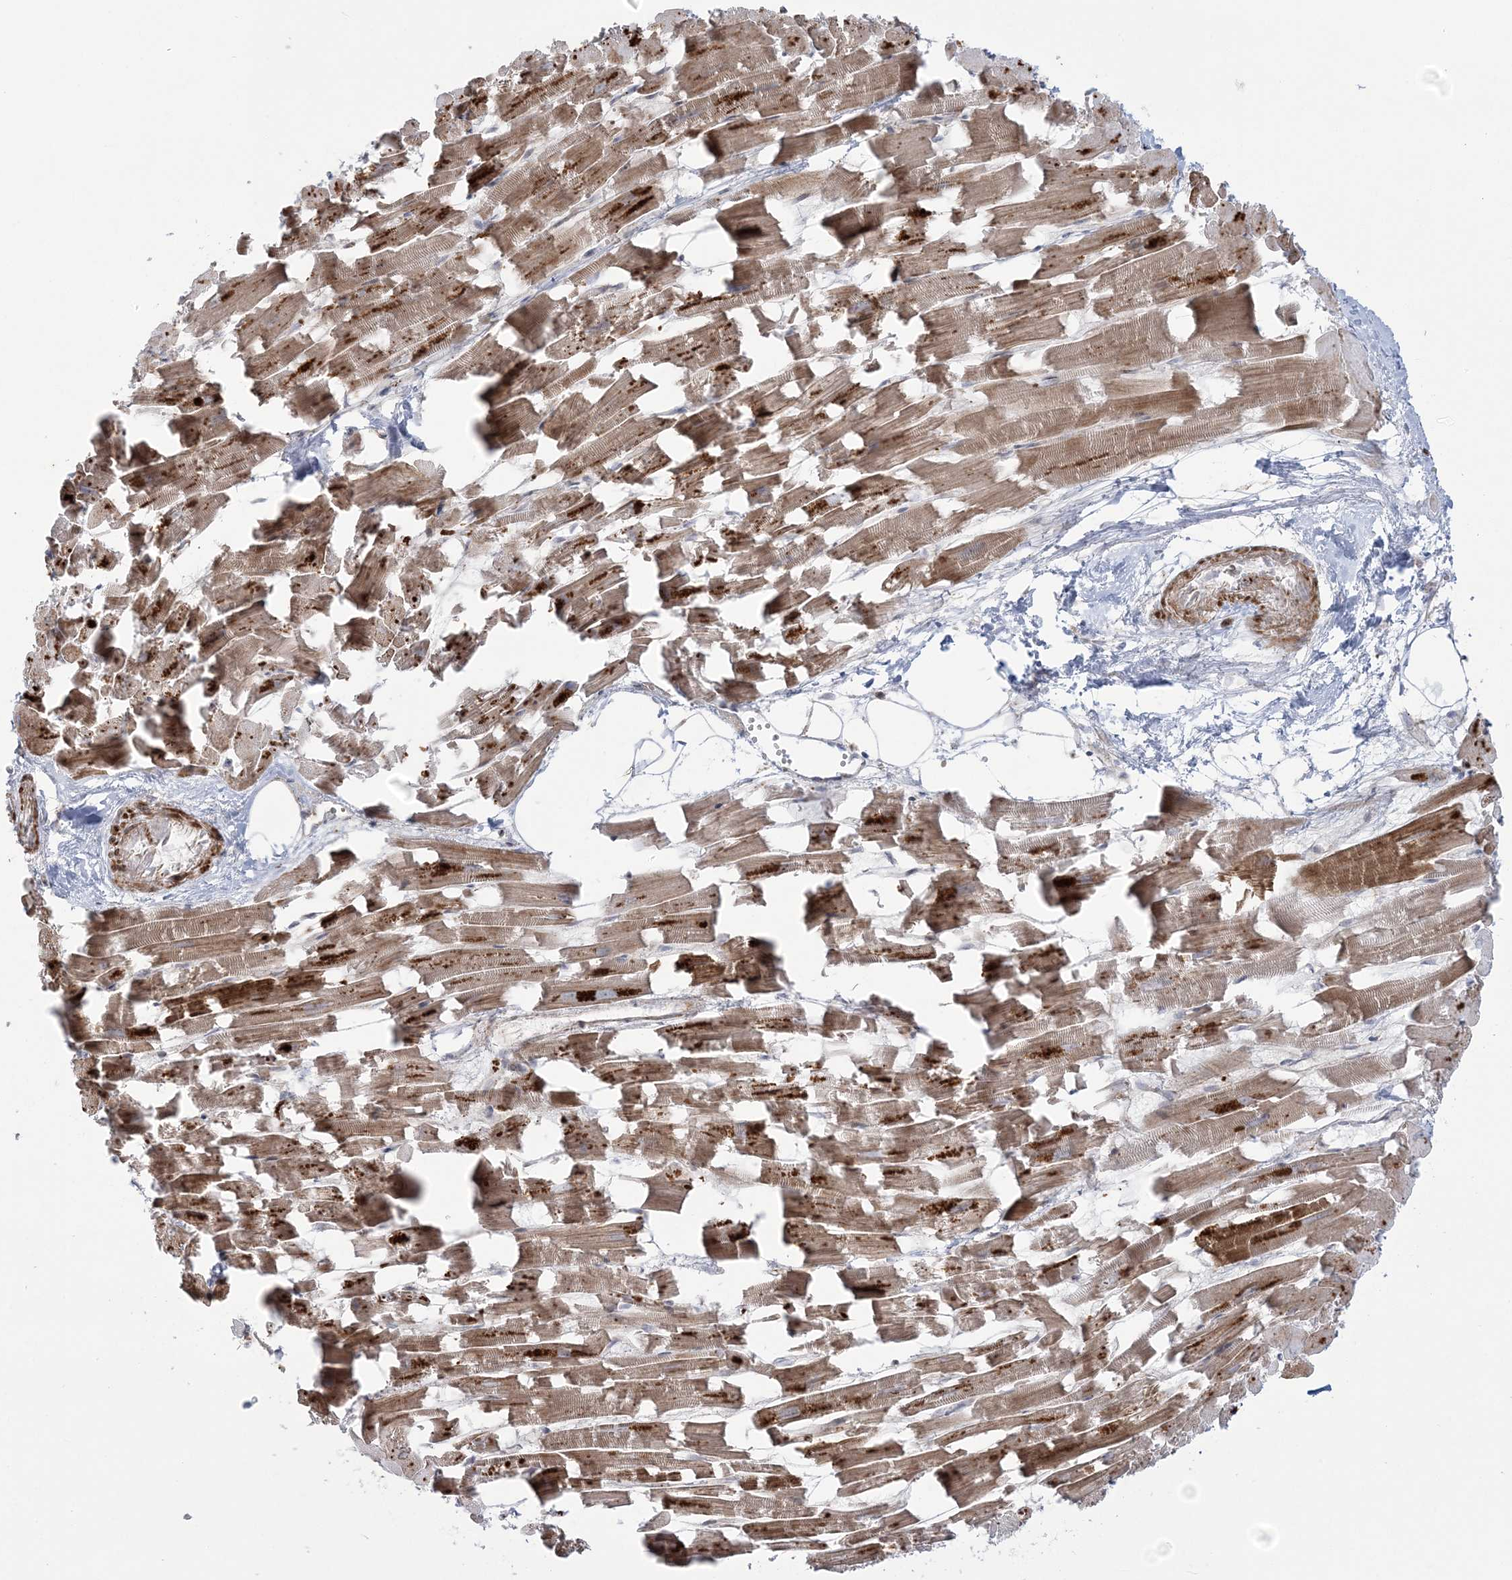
{"staining": {"intensity": "moderate", "quantity": ">75%", "location": "cytoplasmic/membranous"}, "tissue": "heart muscle", "cell_type": "Cardiomyocytes", "image_type": "normal", "snomed": [{"axis": "morphology", "description": "Normal tissue, NOS"}, {"axis": "topography", "description": "Heart"}], "caption": "Heart muscle stained with DAB (3,3'-diaminobenzidine) IHC exhibits medium levels of moderate cytoplasmic/membranous staining in approximately >75% of cardiomyocytes.", "gene": "NUDT9", "patient": {"sex": "female", "age": 64}}